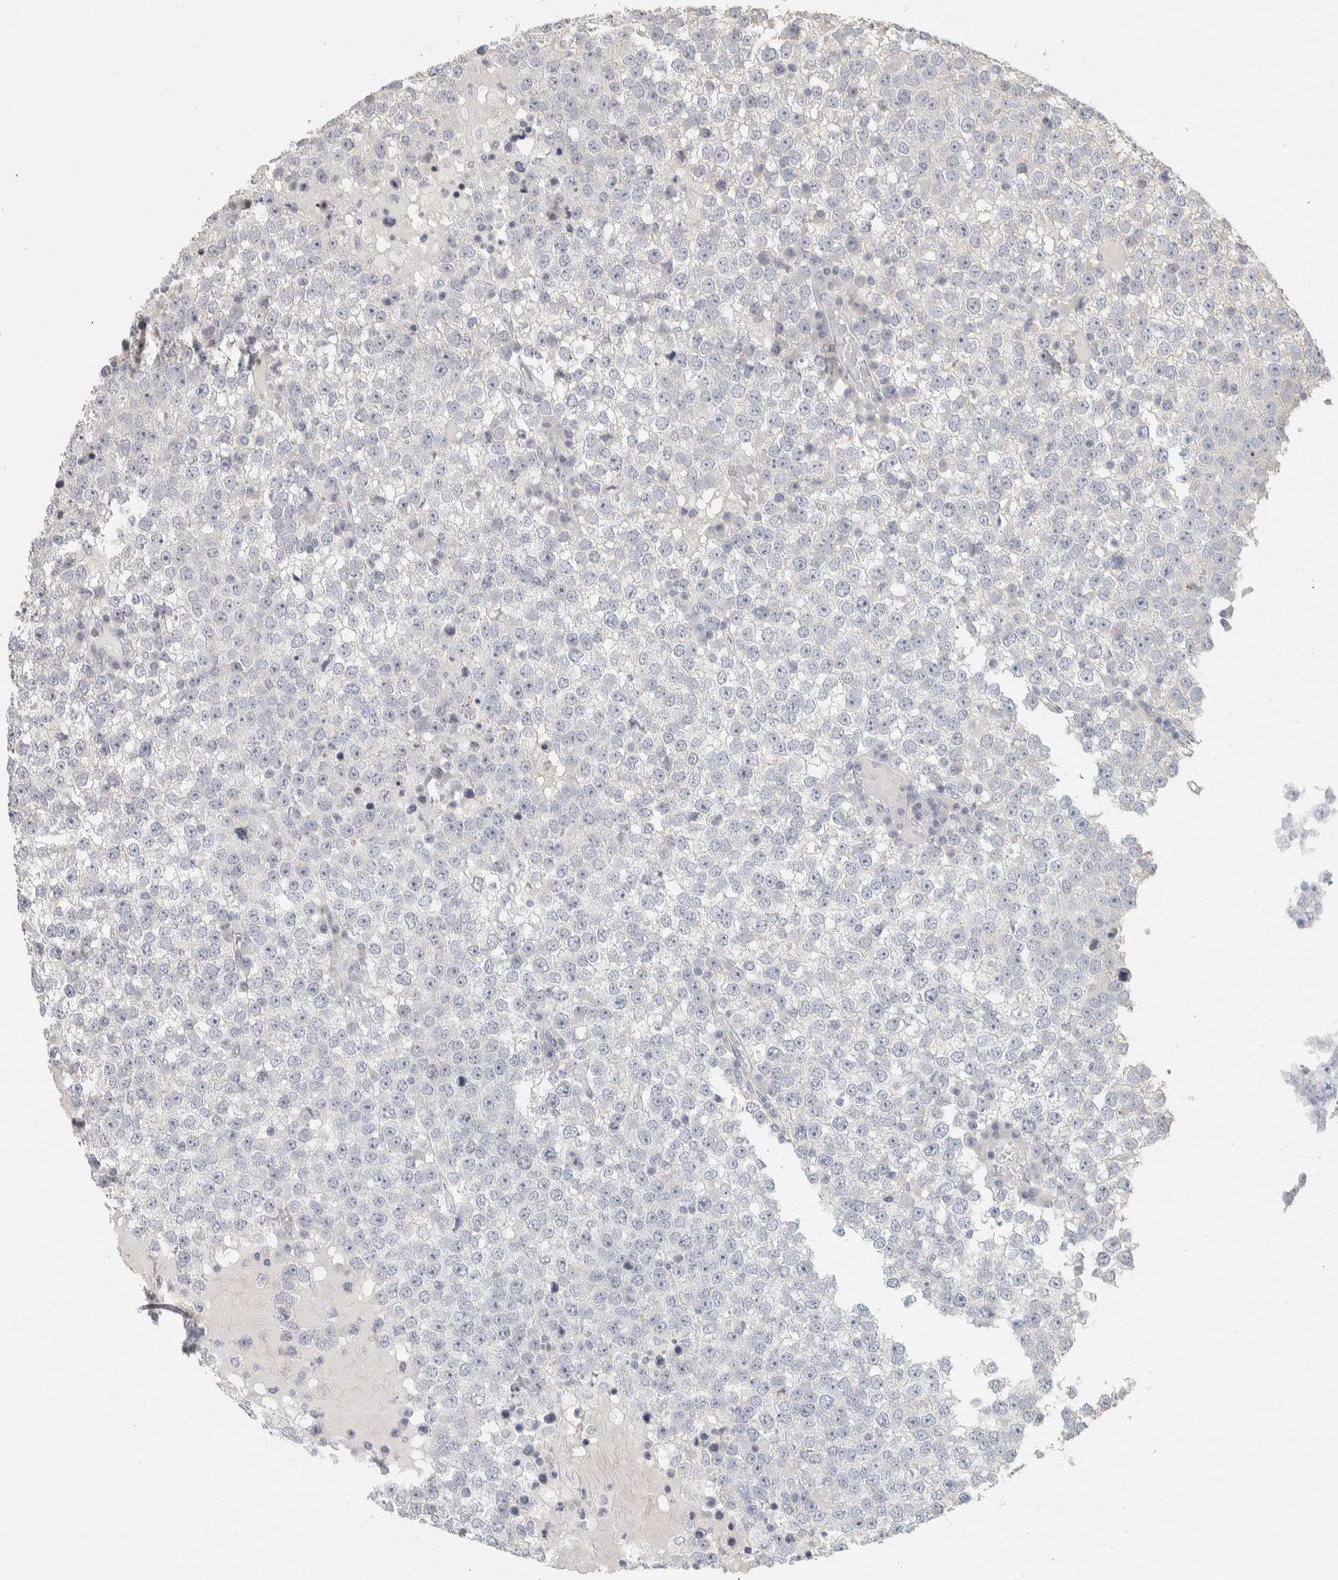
{"staining": {"intensity": "negative", "quantity": "none", "location": "none"}, "tissue": "testis cancer", "cell_type": "Tumor cells", "image_type": "cancer", "snomed": [{"axis": "morphology", "description": "Seminoma, NOS"}, {"axis": "topography", "description": "Testis"}], "caption": "This is an IHC image of human testis cancer (seminoma). There is no staining in tumor cells.", "gene": "DCXR", "patient": {"sex": "male", "age": 65}}